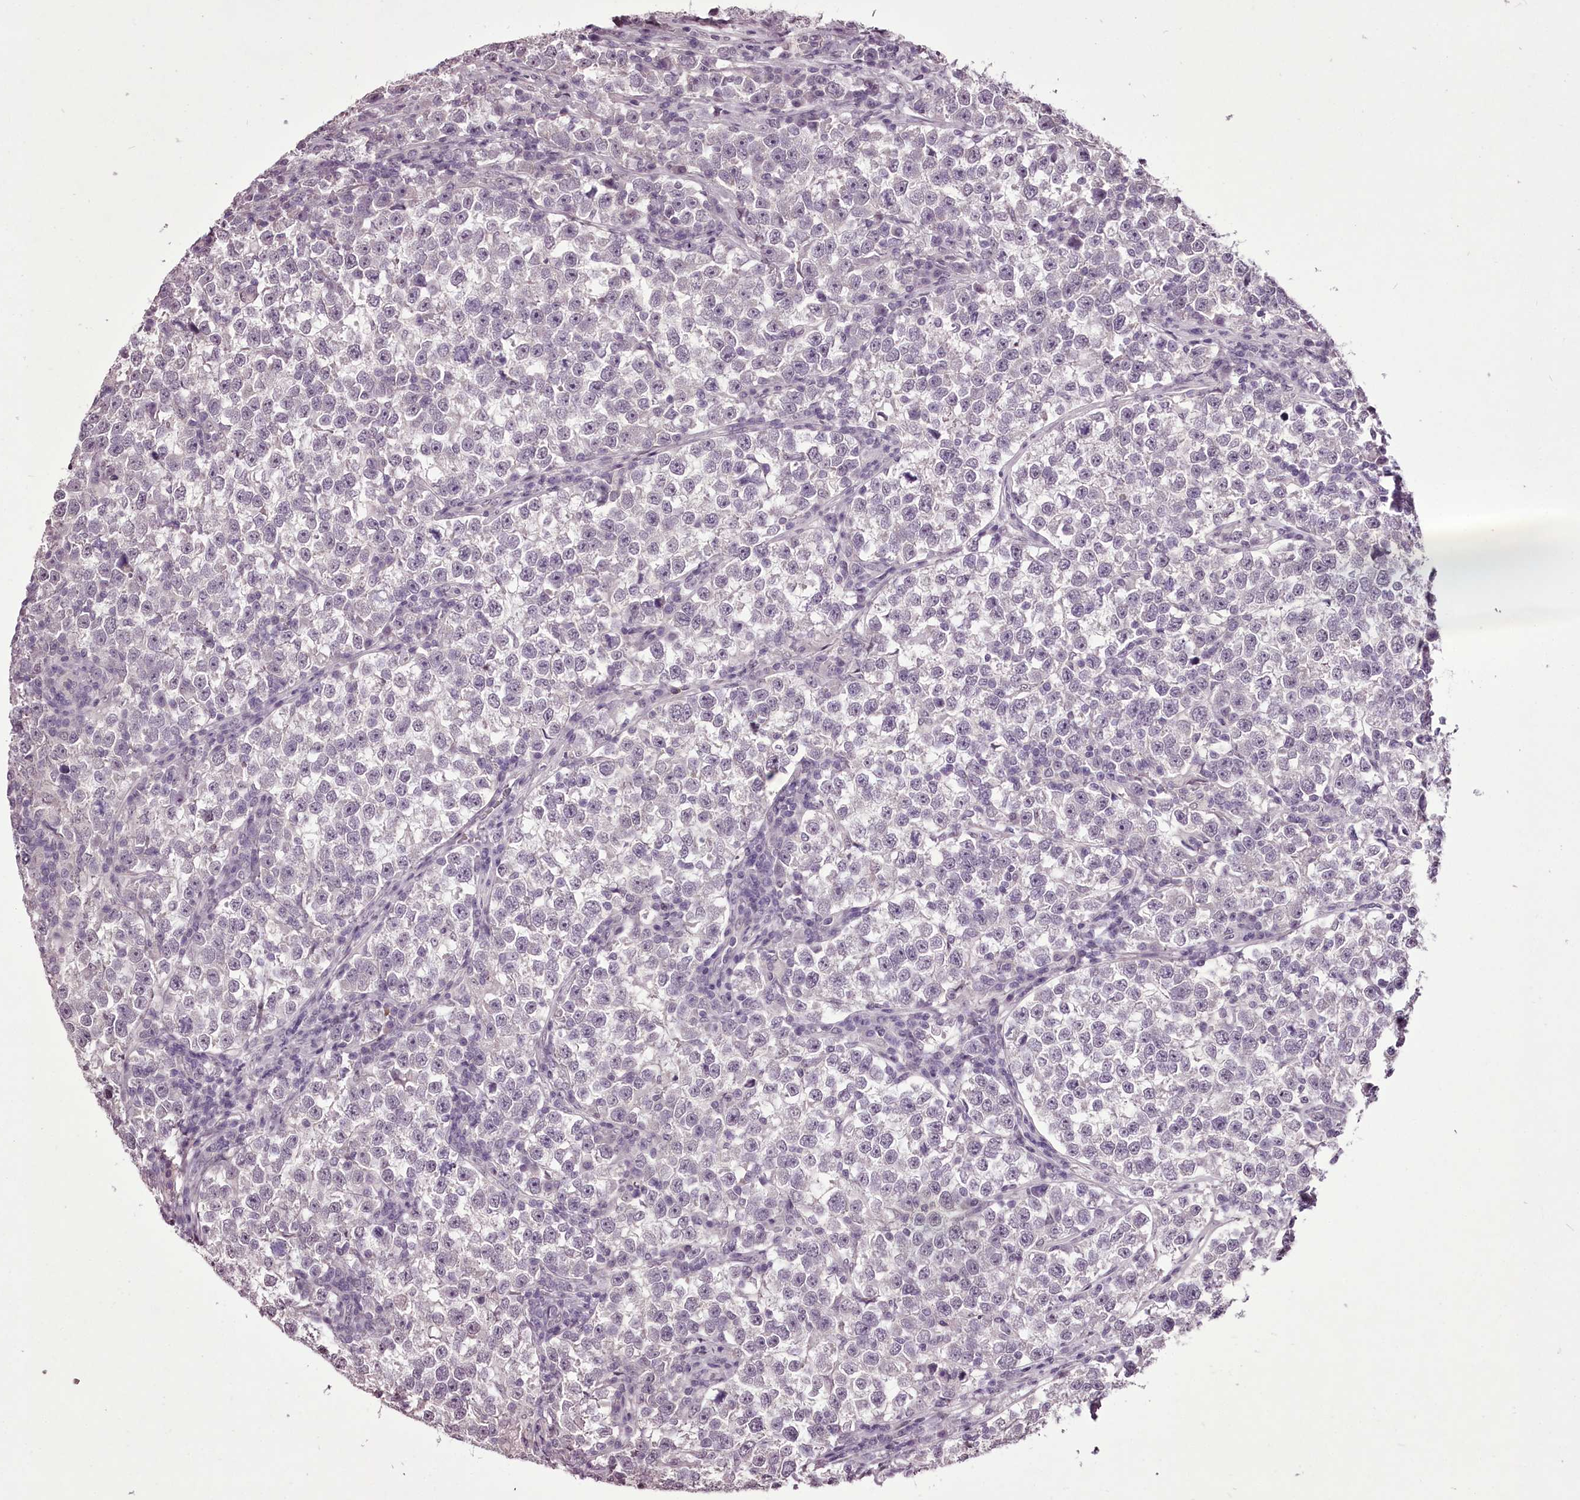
{"staining": {"intensity": "negative", "quantity": "none", "location": "none"}, "tissue": "testis cancer", "cell_type": "Tumor cells", "image_type": "cancer", "snomed": [{"axis": "morphology", "description": "Normal tissue, NOS"}, {"axis": "morphology", "description": "Seminoma, NOS"}, {"axis": "topography", "description": "Testis"}], "caption": "The IHC photomicrograph has no significant staining in tumor cells of seminoma (testis) tissue.", "gene": "C1orf56", "patient": {"sex": "male", "age": 43}}